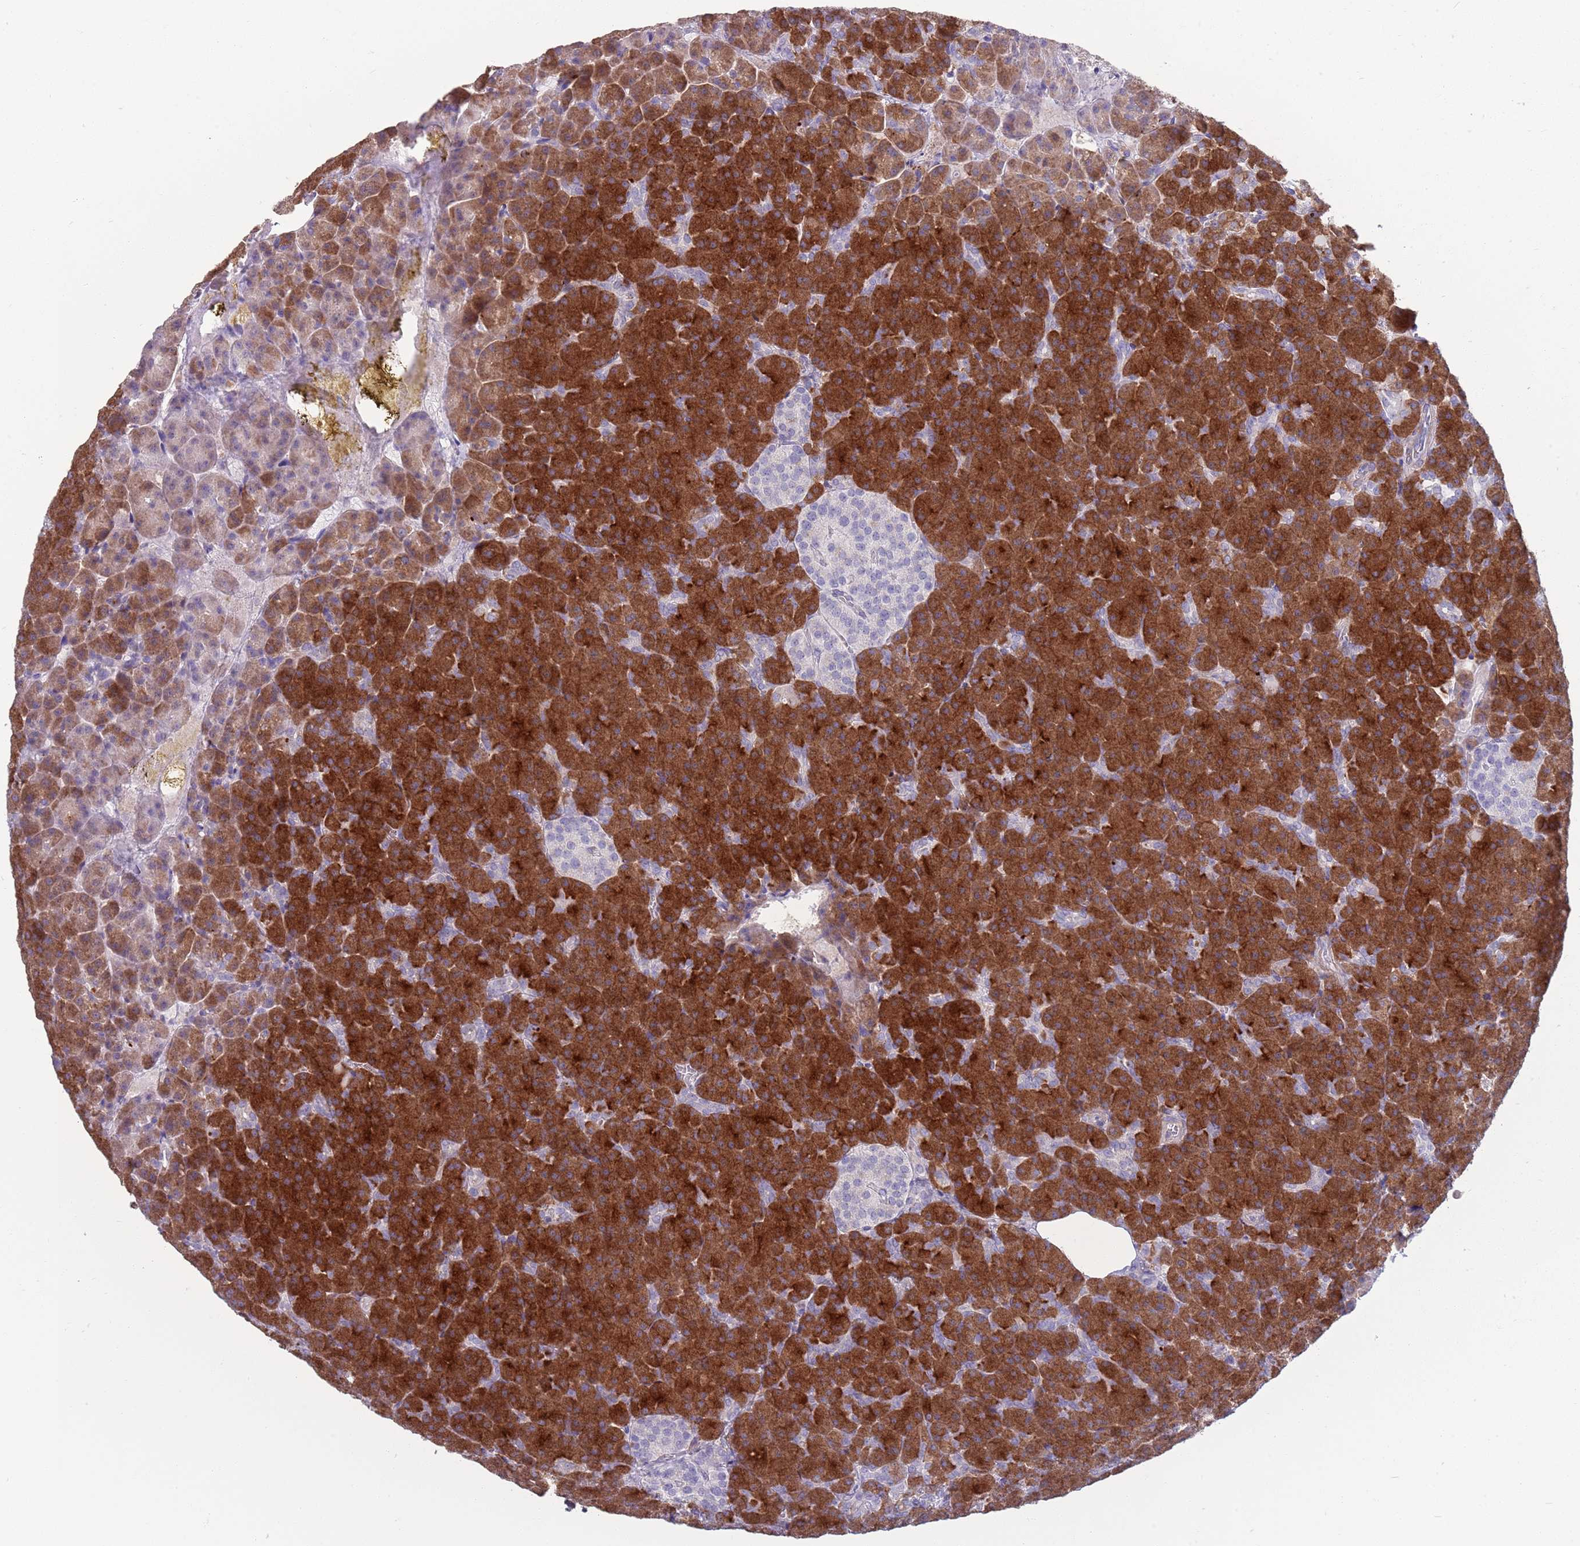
{"staining": {"intensity": "strong", "quantity": ">75%", "location": "cytoplasmic/membranous"}, "tissue": "pancreas", "cell_type": "Exocrine glandular cells", "image_type": "normal", "snomed": [{"axis": "morphology", "description": "Normal tissue, NOS"}, {"axis": "topography", "description": "Pancreas"}], "caption": "Pancreas was stained to show a protein in brown. There is high levels of strong cytoplasmic/membranous staining in approximately >75% of exocrine glandular cells. Using DAB (brown) and hematoxylin (blue) stains, captured at high magnification using brightfield microscopy.", "gene": "ACSBG1", "patient": {"sex": "female", "age": 74}}